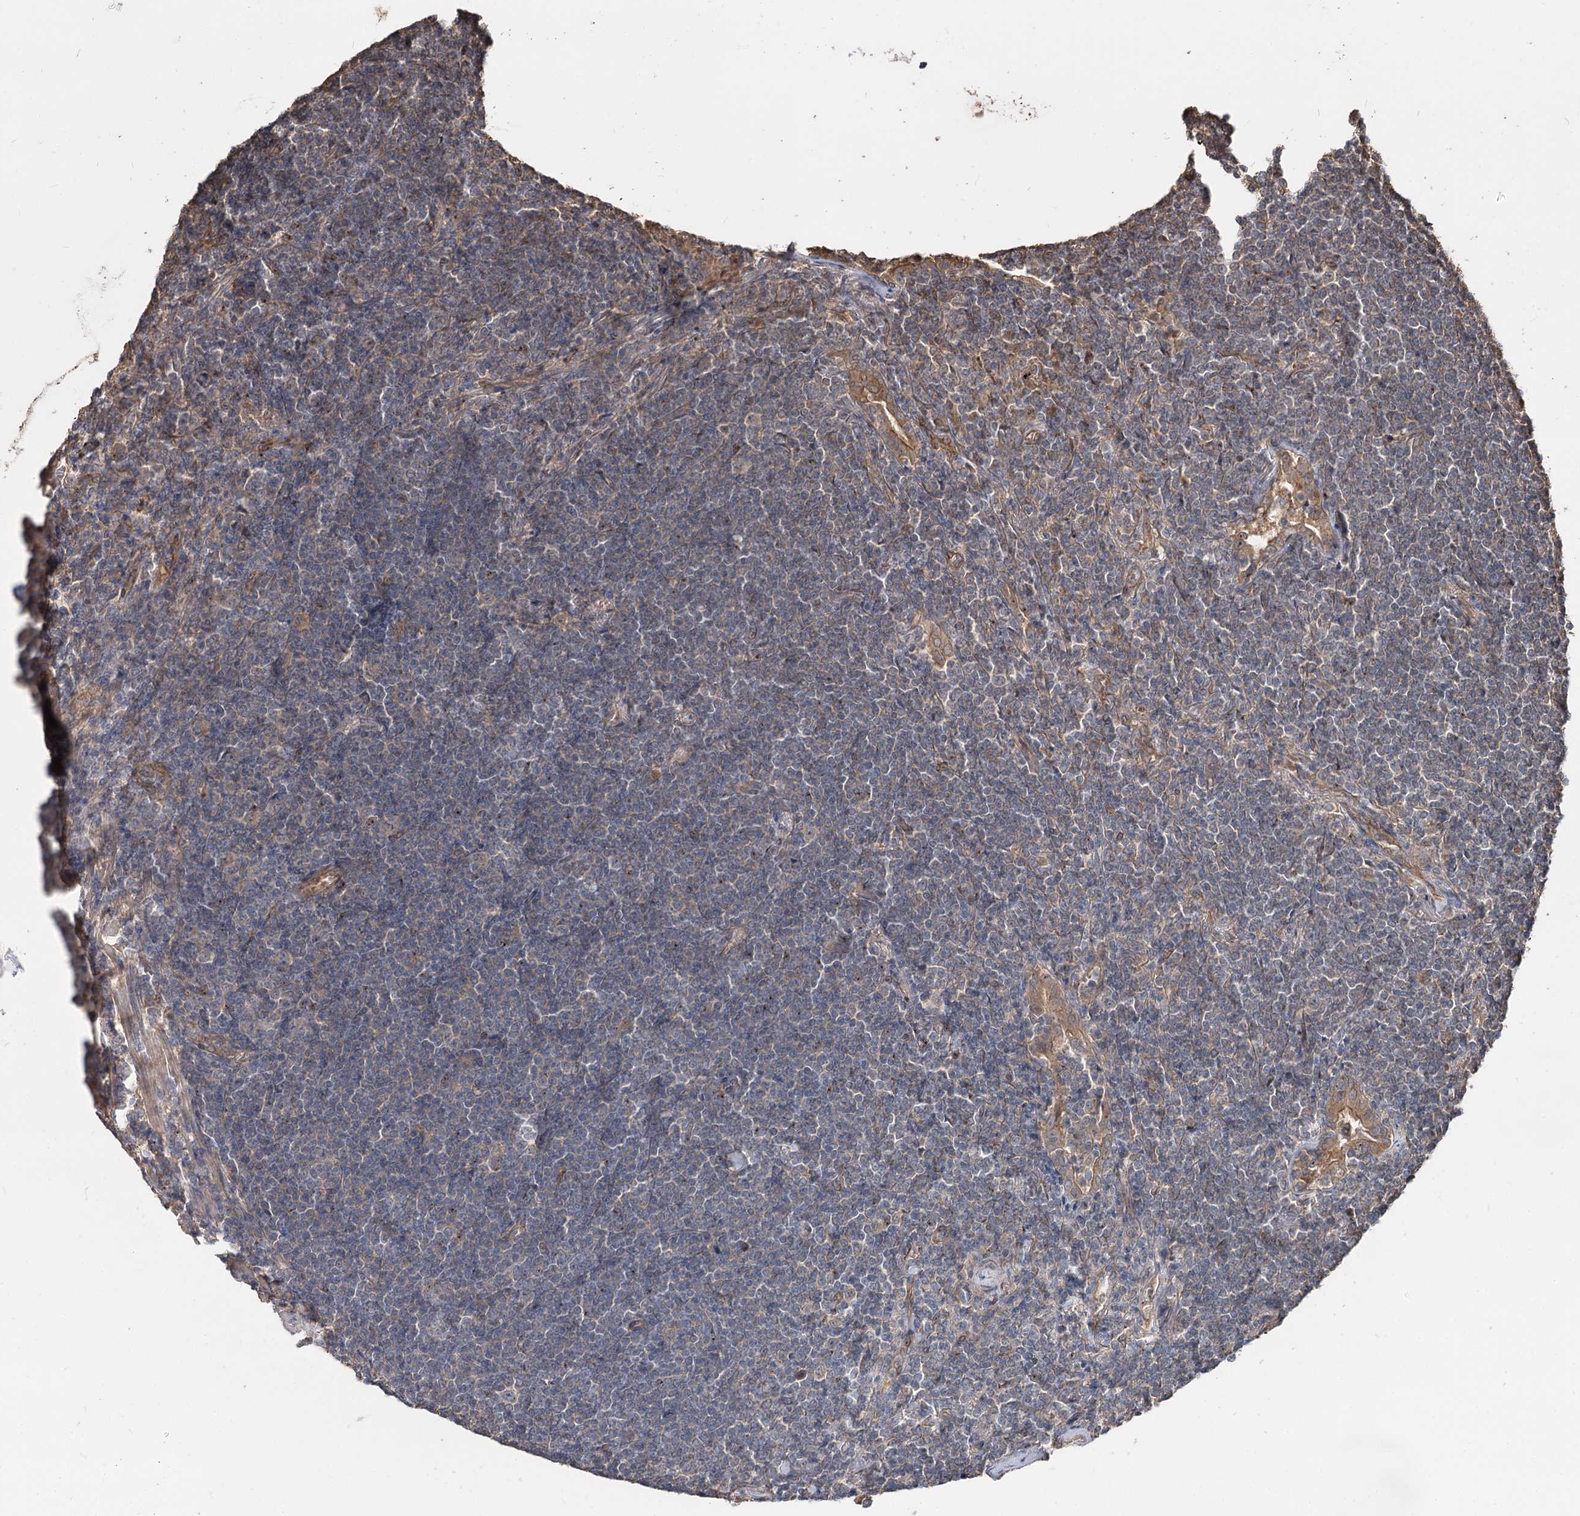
{"staining": {"intensity": "weak", "quantity": "<25%", "location": "cytoplasmic/membranous"}, "tissue": "lymphoma", "cell_type": "Tumor cells", "image_type": "cancer", "snomed": [{"axis": "morphology", "description": "Malignant lymphoma, non-Hodgkin's type, Low grade"}, {"axis": "topography", "description": "Lung"}], "caption": "This is an IHC micrograph of human lymphoma. There is no positivity in tumor cells.", "gene": "SPART", "patient": {"sex": "female", "age": 71}}